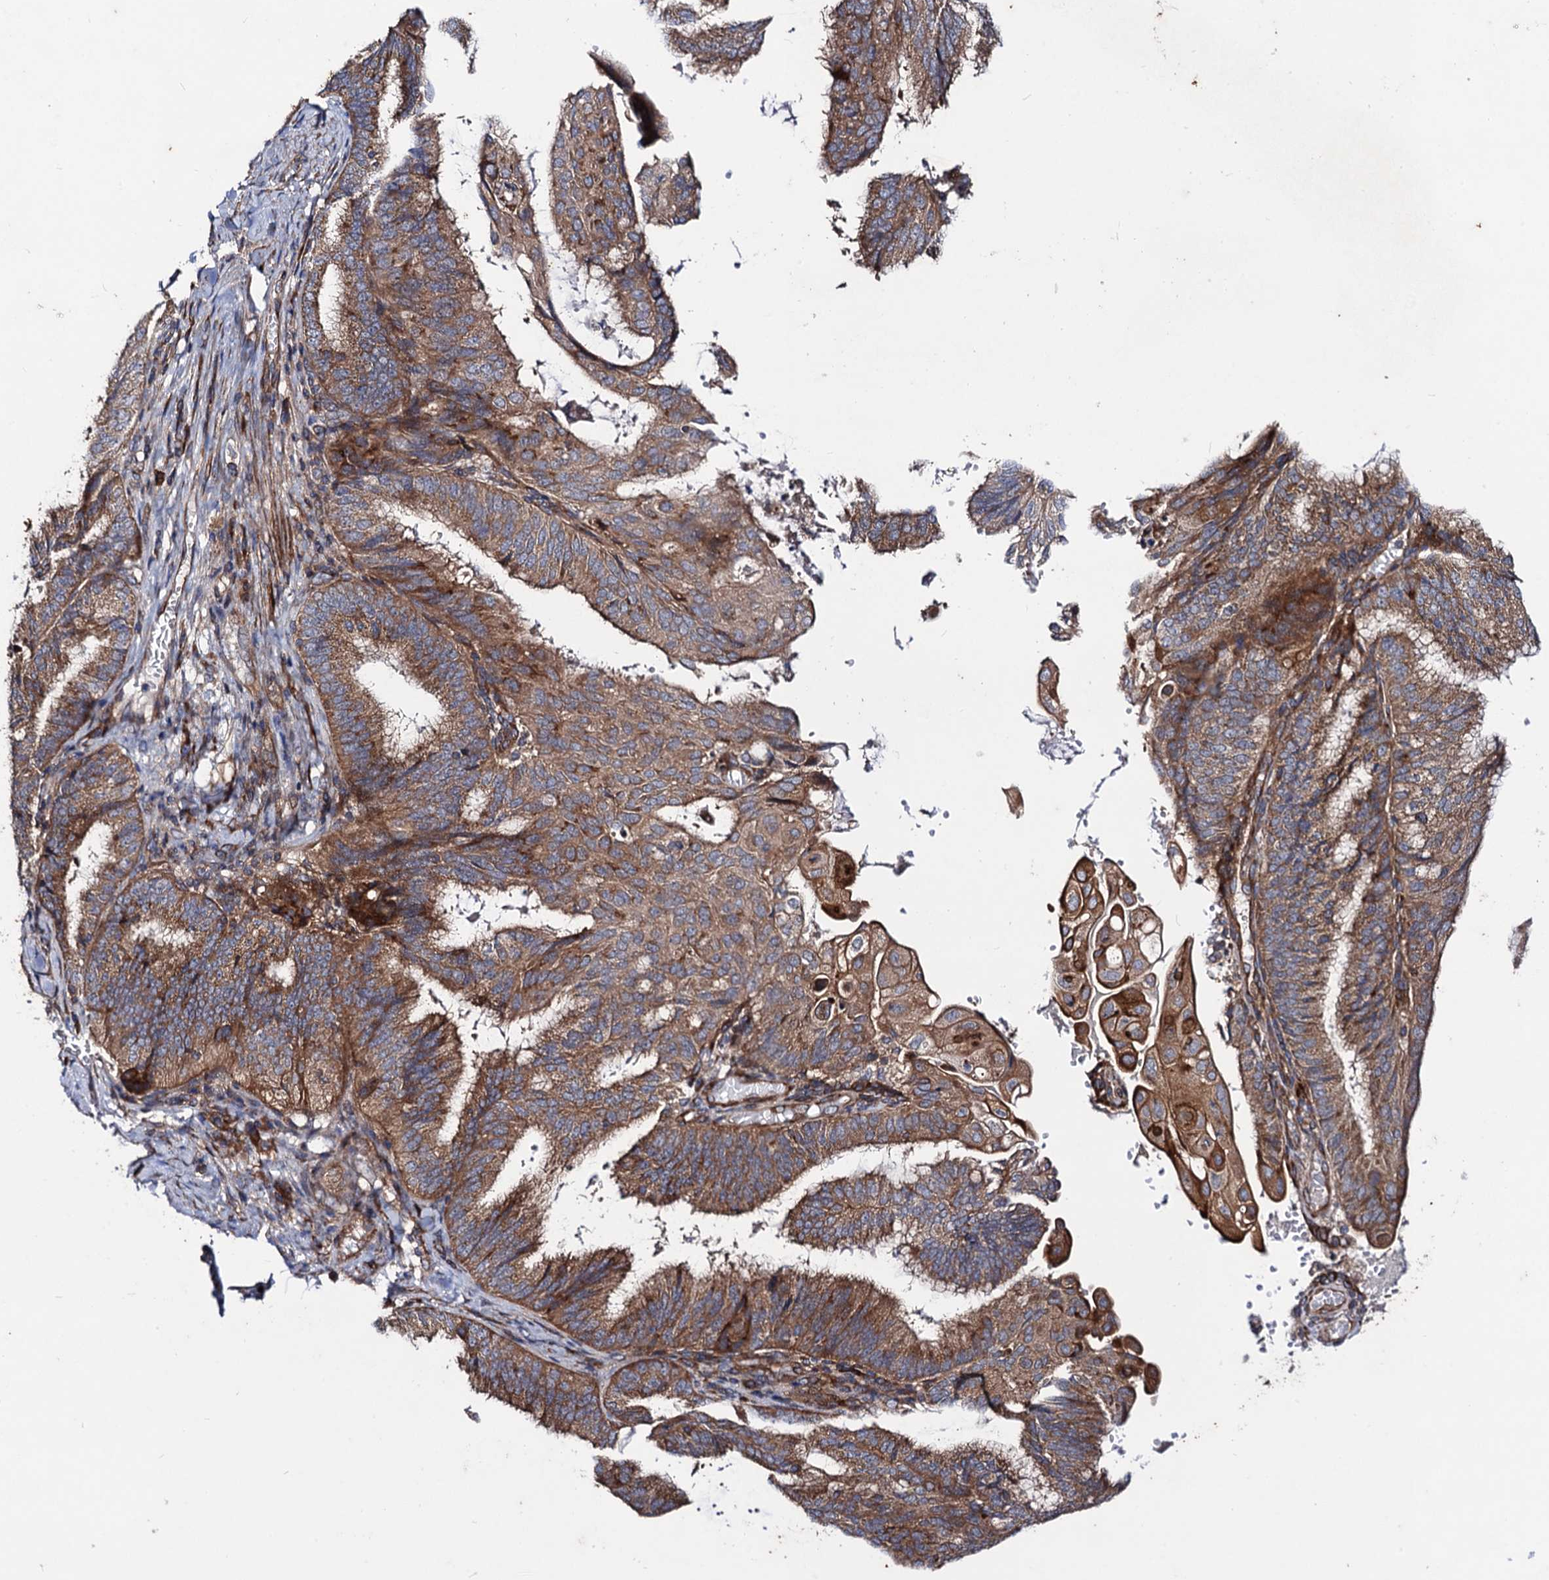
{"staining": {"intensity": "moderate", "quantity": ">75%", "location": "cytoplasmic/membranous"}, "tissue": "endometrial cancer", "cell_type": "Tumor cells", "image_type": "cancer", "snomed": [{"axis": "morphology", "description": "Adenocarcinoma, NOS"}, {"axis": "topography", "description": "Endometrium"}], "caption": "Immunohistochemical staining of human endometrial cancer exhibits medium levels of moderate cytoplasmic/membranous protein staining in approximately >75% of tumor cells.", "gene": "DYDC1", "patient": {"sex": "female", "age": 49}}